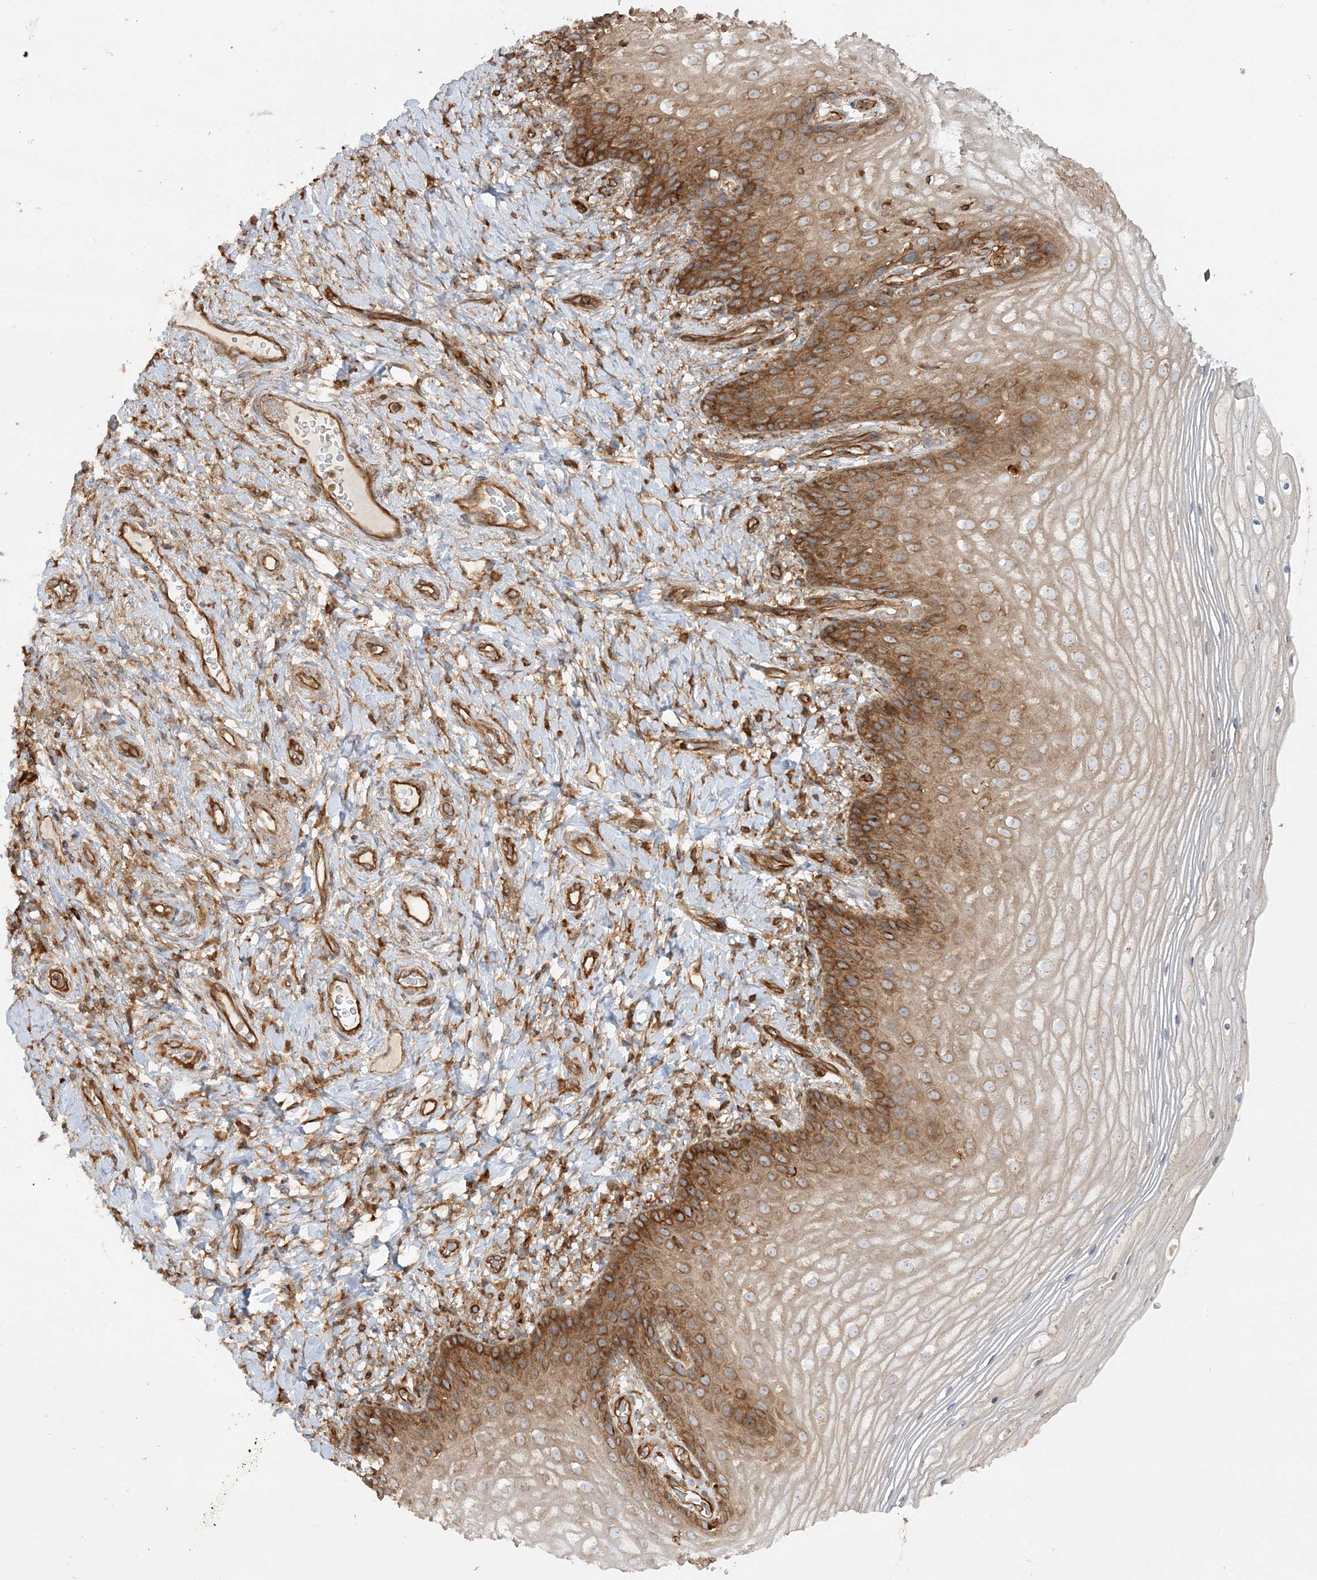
{"staining": {"intensity": "moderate", "quantity": ">75%", "location": "cytoplasmic/membranous"}, "tissue": "vagina", "cell_type": "Squamous epithelial cells", "image_type": "normal", "snomed": [{"axis": "morphology", "description": "Normal tissue, NOS"}, {"axis": "topography", "description": "Vagina"}], "caption": "Immunohistochemistry image of normal vagina: vagina stained using IHC shows medium levels of moderate protein expression localized specifically in the cytoplasmic/membranous of squamous epithelial cells, appearing as a cytoplasmic/membranous brown color.", "gene": "TBC1D5", "patient": {"sex": "female", "age": 60}}